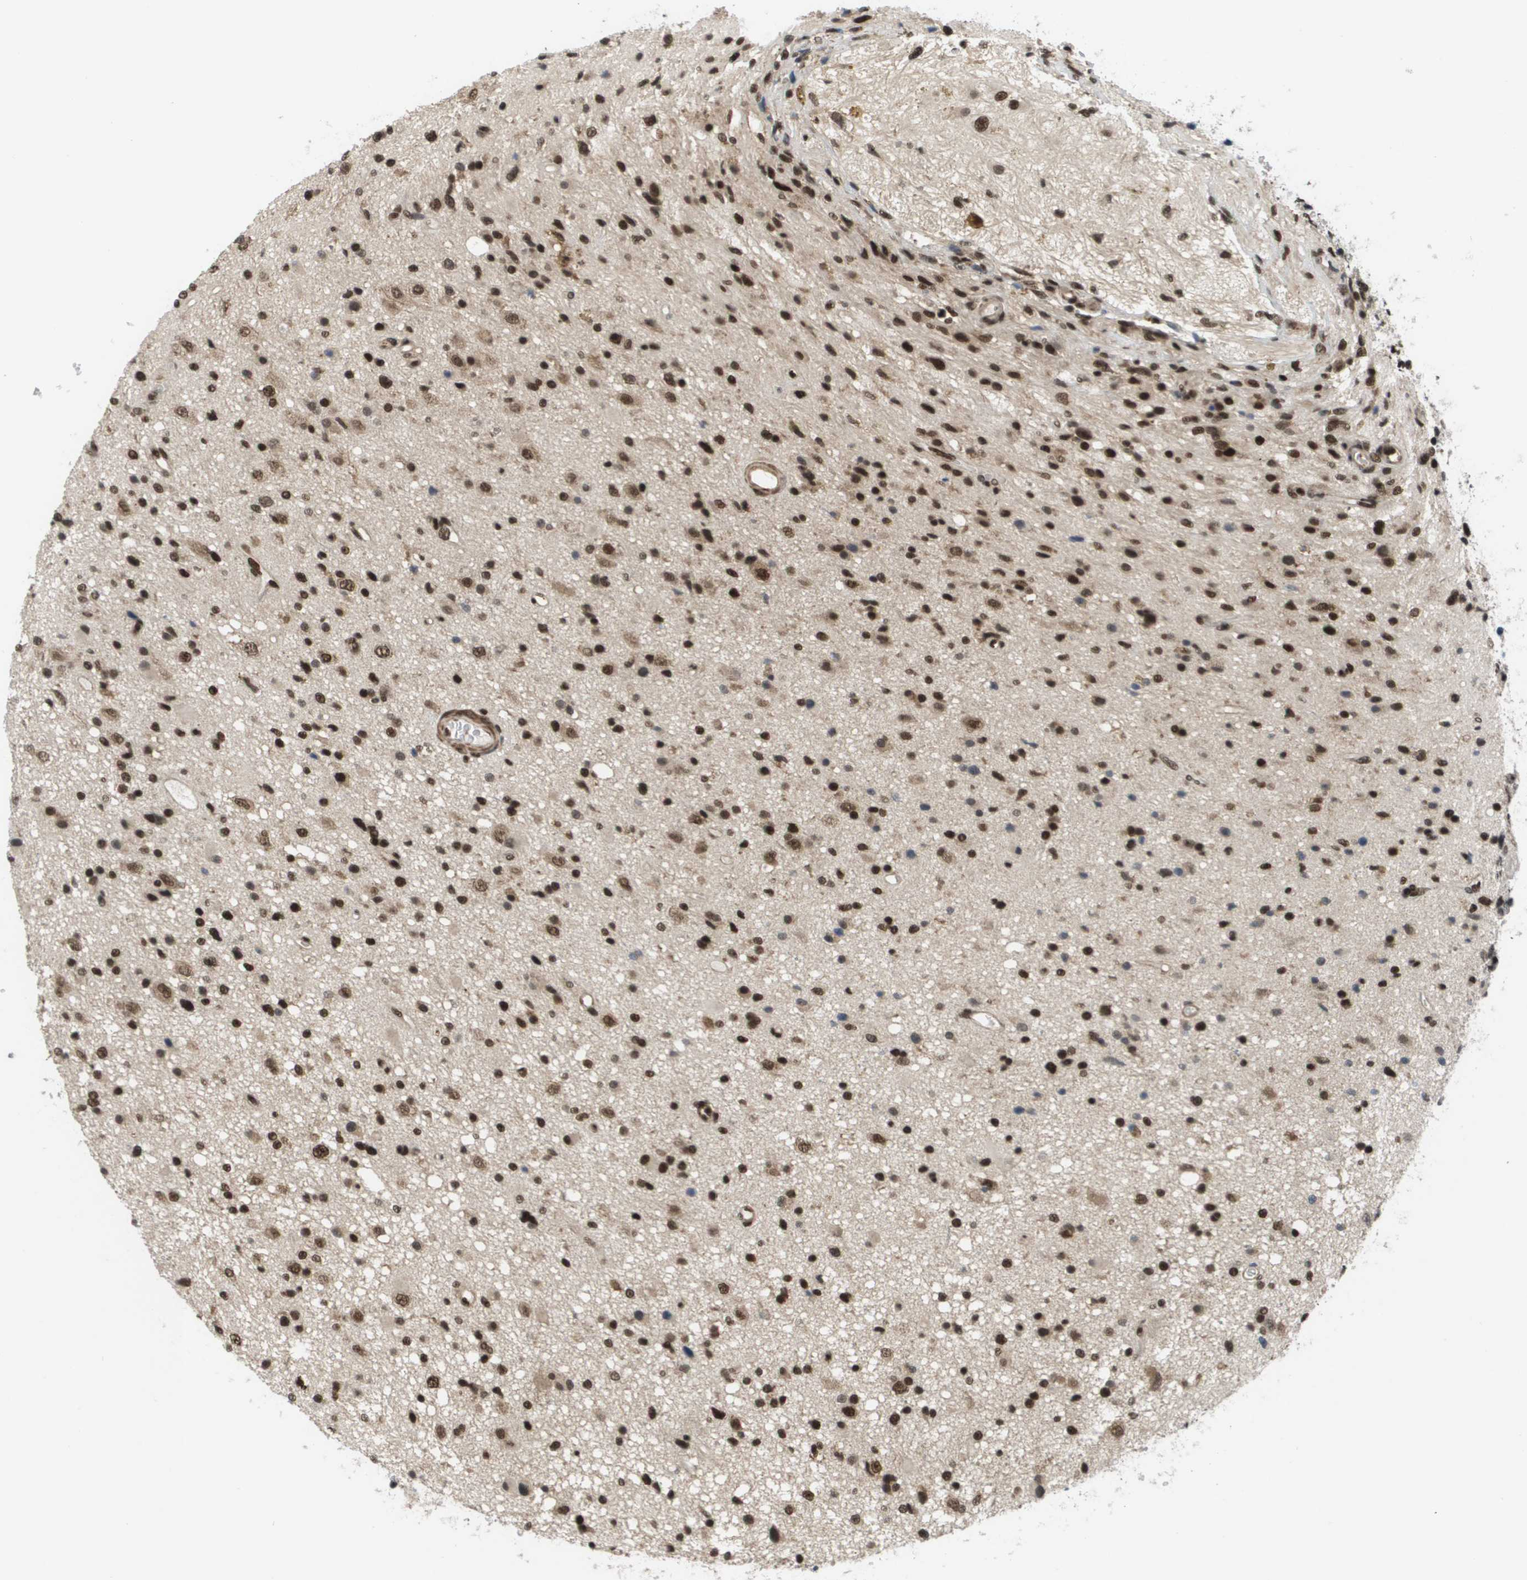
{"staining": {"intensity": "strong", "quantity": ">75%", "location": "nuclear"}, "tissue": "glioma", "cell_type": "Tumor cells", "image_type": "cancer", "snomed": [{"axis": "morphology", "description": "Glioma, malignant, High grade"}, {"axis": "topography", "description": "Brain"}], "caption": "This photomicrograph reveals immunohistochemistry (IHC) staining of human malignant glioma (high-grade), with high strong nuclear positivity in about >75% of tumor cells.", "gene": "PRCC", "patient": {"sex": "male", "age": 33}}